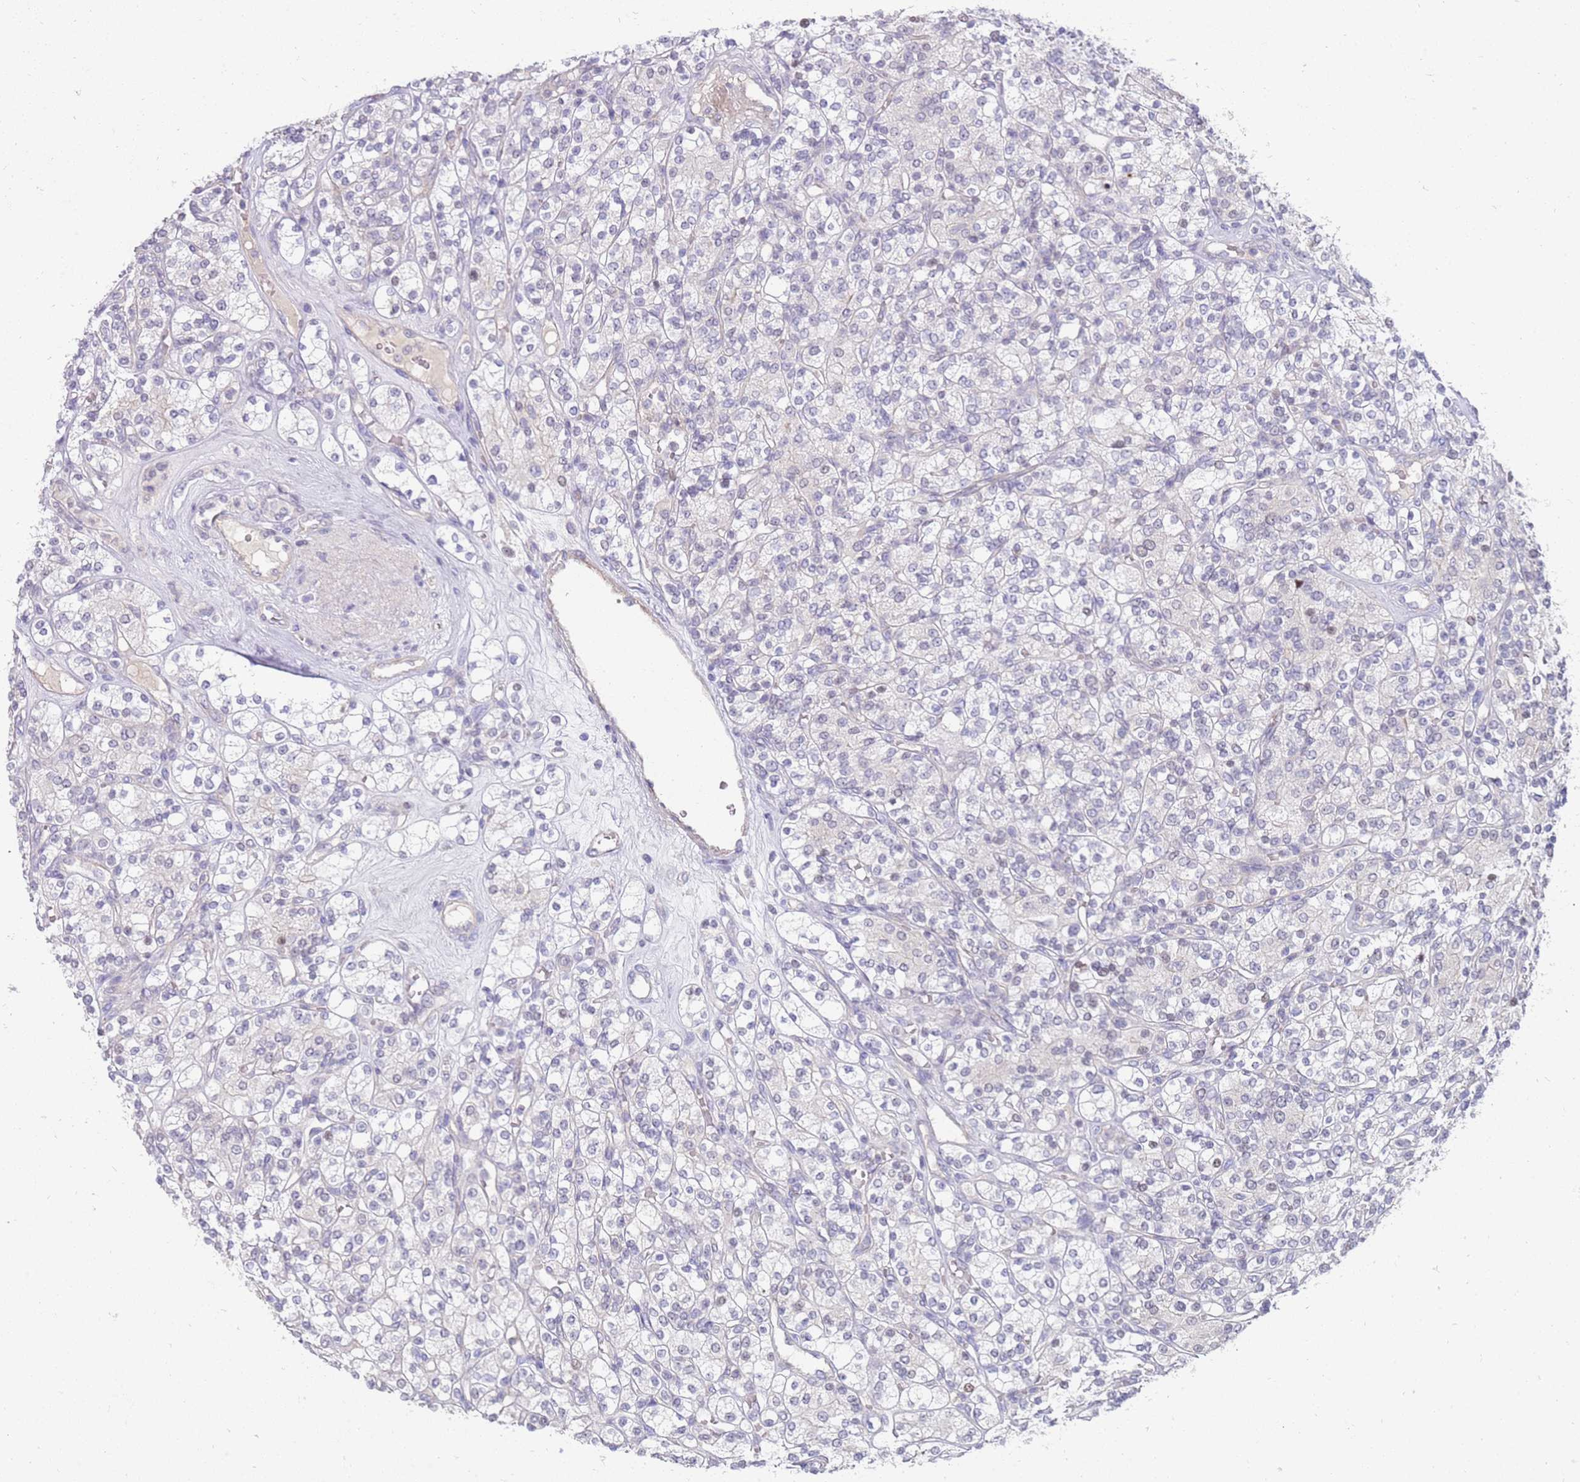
{"staining": {"intensity": "negative", "quantity": "none", "location": "none"}, "tissue": "renal cancer", "cell_type": "Tumor cells", "image_type": "cancer", "snomed": [{"axis": "morphology", "description": "Adenocarcinoma, NOS"}, {"axis": "topography", "description": "Kidney"}], "caption": "A high-resolution photomicrograph shows IHC staining of renal adenocarcinoma, which reveals no significant staining in tumor cells.", "gene": "STK25", "patient": {"sex": "male", "age": 77}}